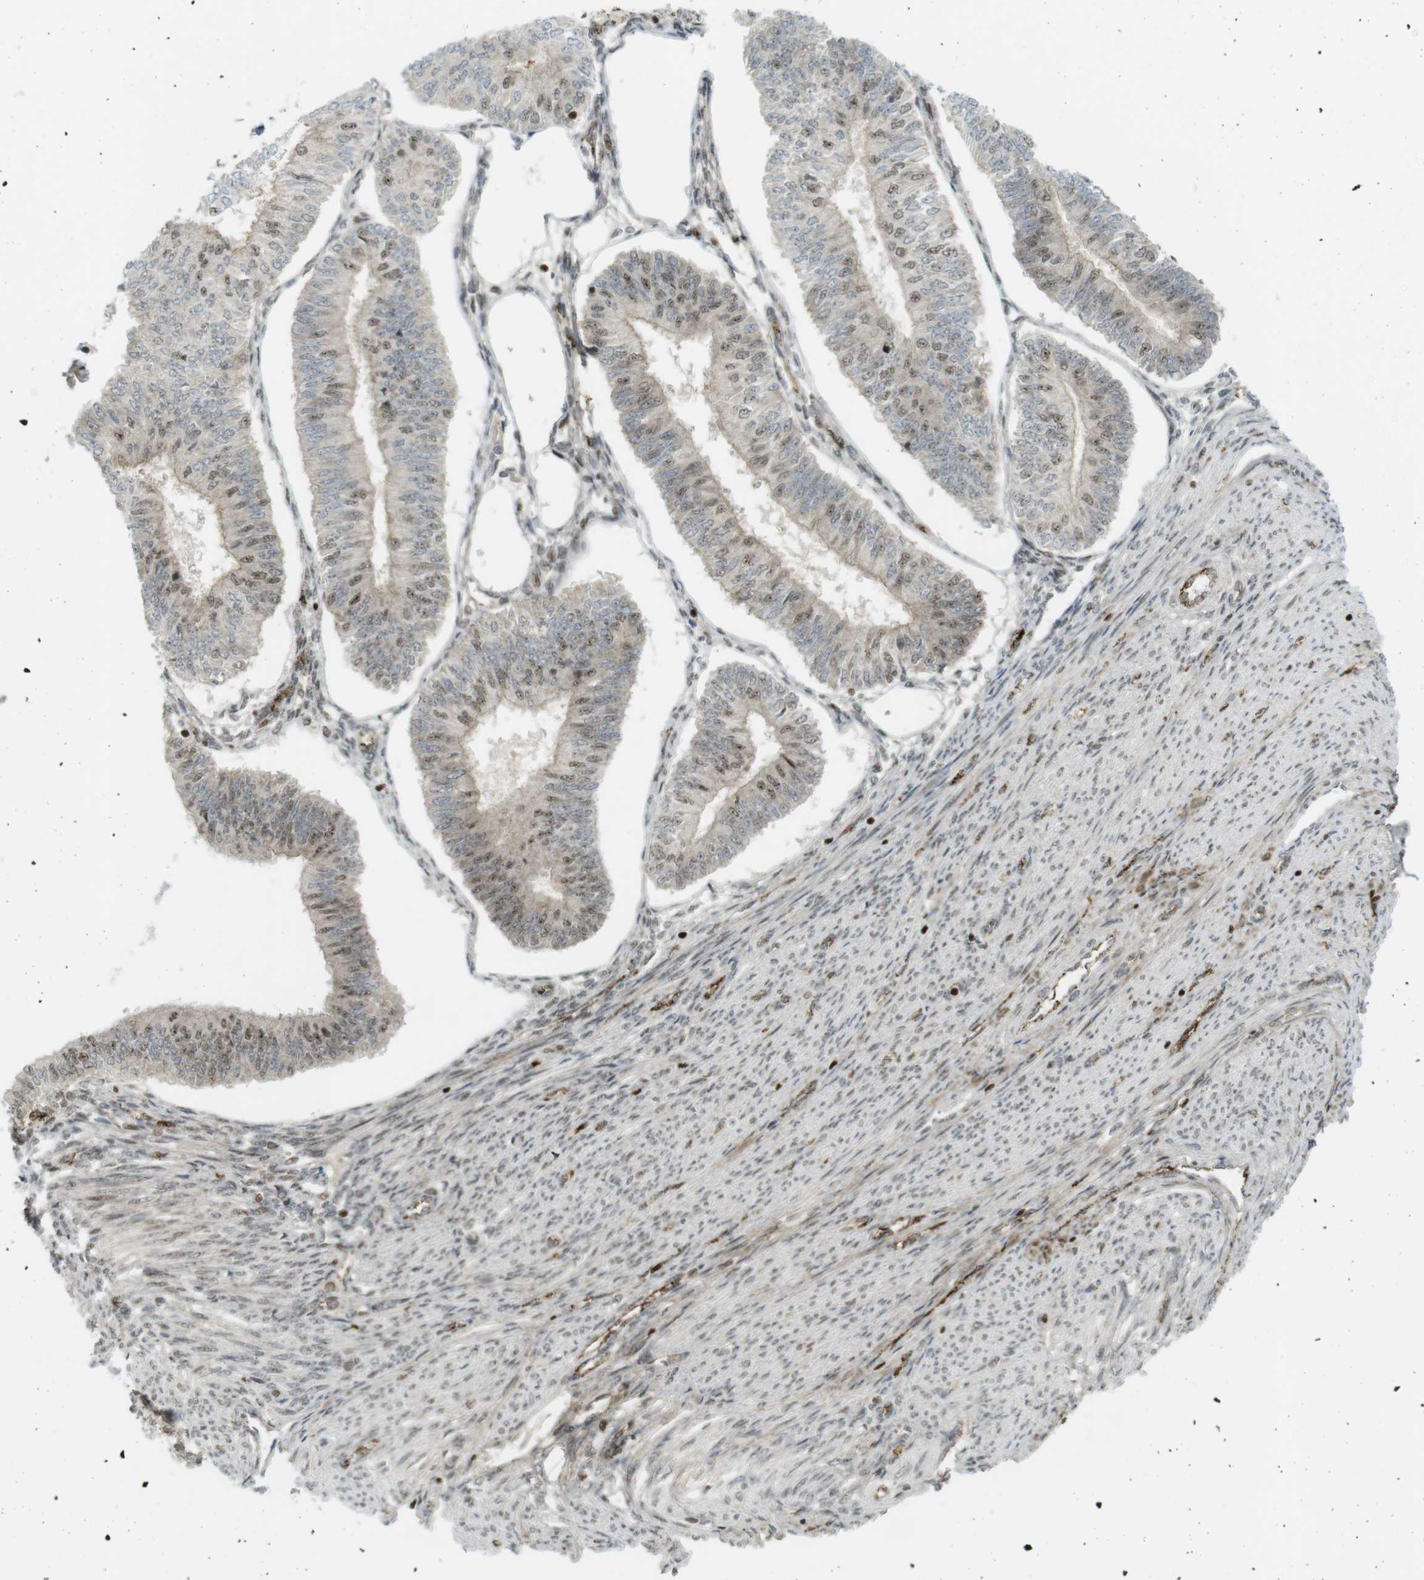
{"staining": {"intensity": "moderate", "quantity": "<25%", "location": "nuclear"}, "tissue": "endometrial cancer", "cell_type": "Tumor cells", "image_type": "cancer", "snomed": [{"axis": "morphology", "description": "Adenocarcinoma, NOS"}, {"axis": "topography", "description": "Endometrium"}], "caption": "Protein staining displays moderate nuclear expression in approximately <25% of tumor cells in endometrial cancer.", "gene": "PPP1R13B", "patient": {"sex": "female", "age": 58}}